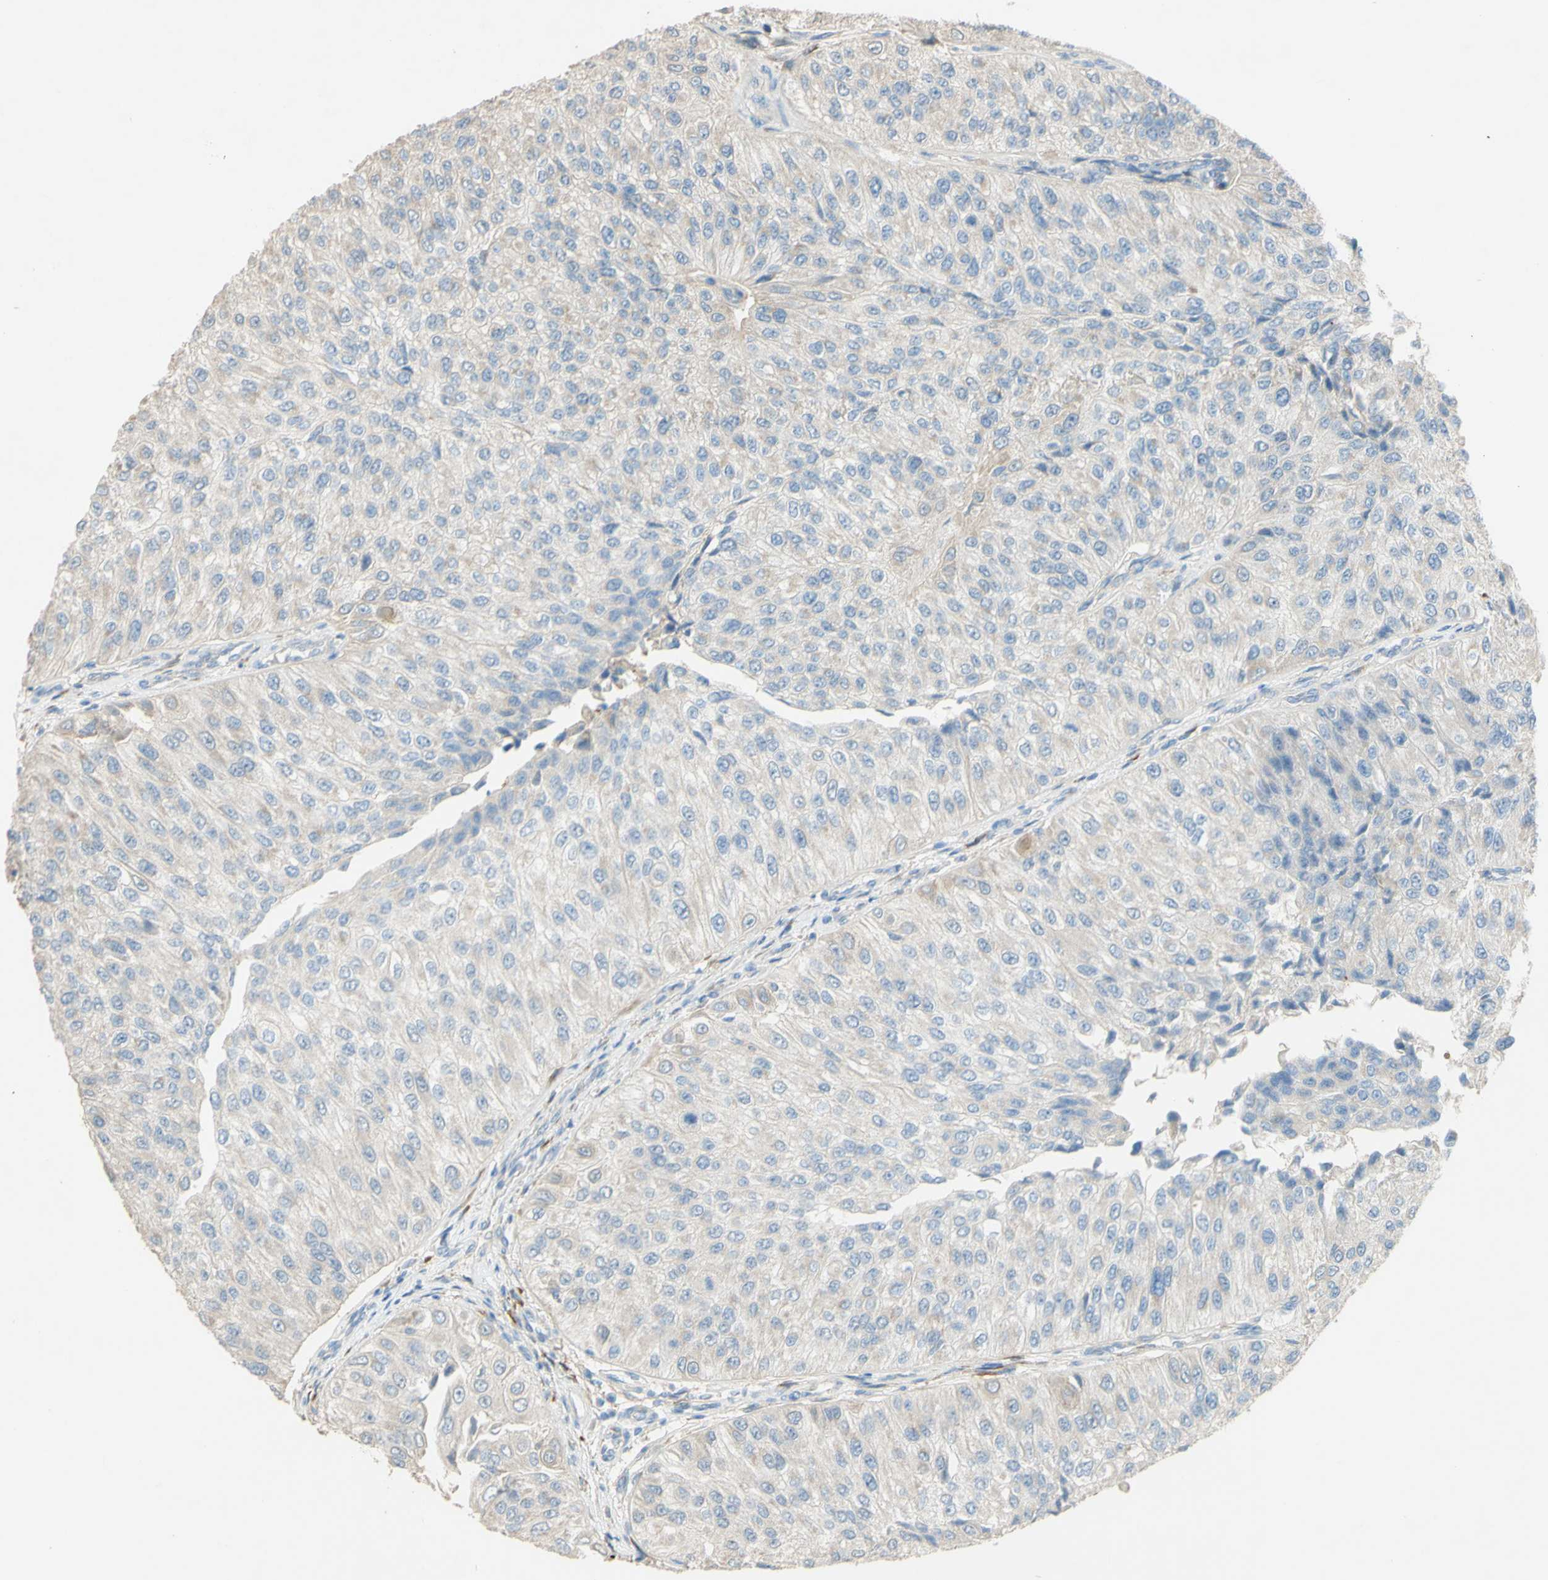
{"staining": {"intensity": "negative", "quantity": "none", "location": "none"}, "tissue": "urothelial cancer", "cell_type": "Tumor cells", "image_type": "cancer", "snomed": [{"axis": "morphology", "description": "Urothelial carcinoma, High grade"}, {"axis": "topography", "description": "Kidney"}, {"axis": "topography", "description": "Urinary bladder"}], "caption": "Immunohistochemistry of human urothelial cancer shows no staining in tumor cells.", "gene": "DKK3", "patient": {"sex": "male", "age": 77}}